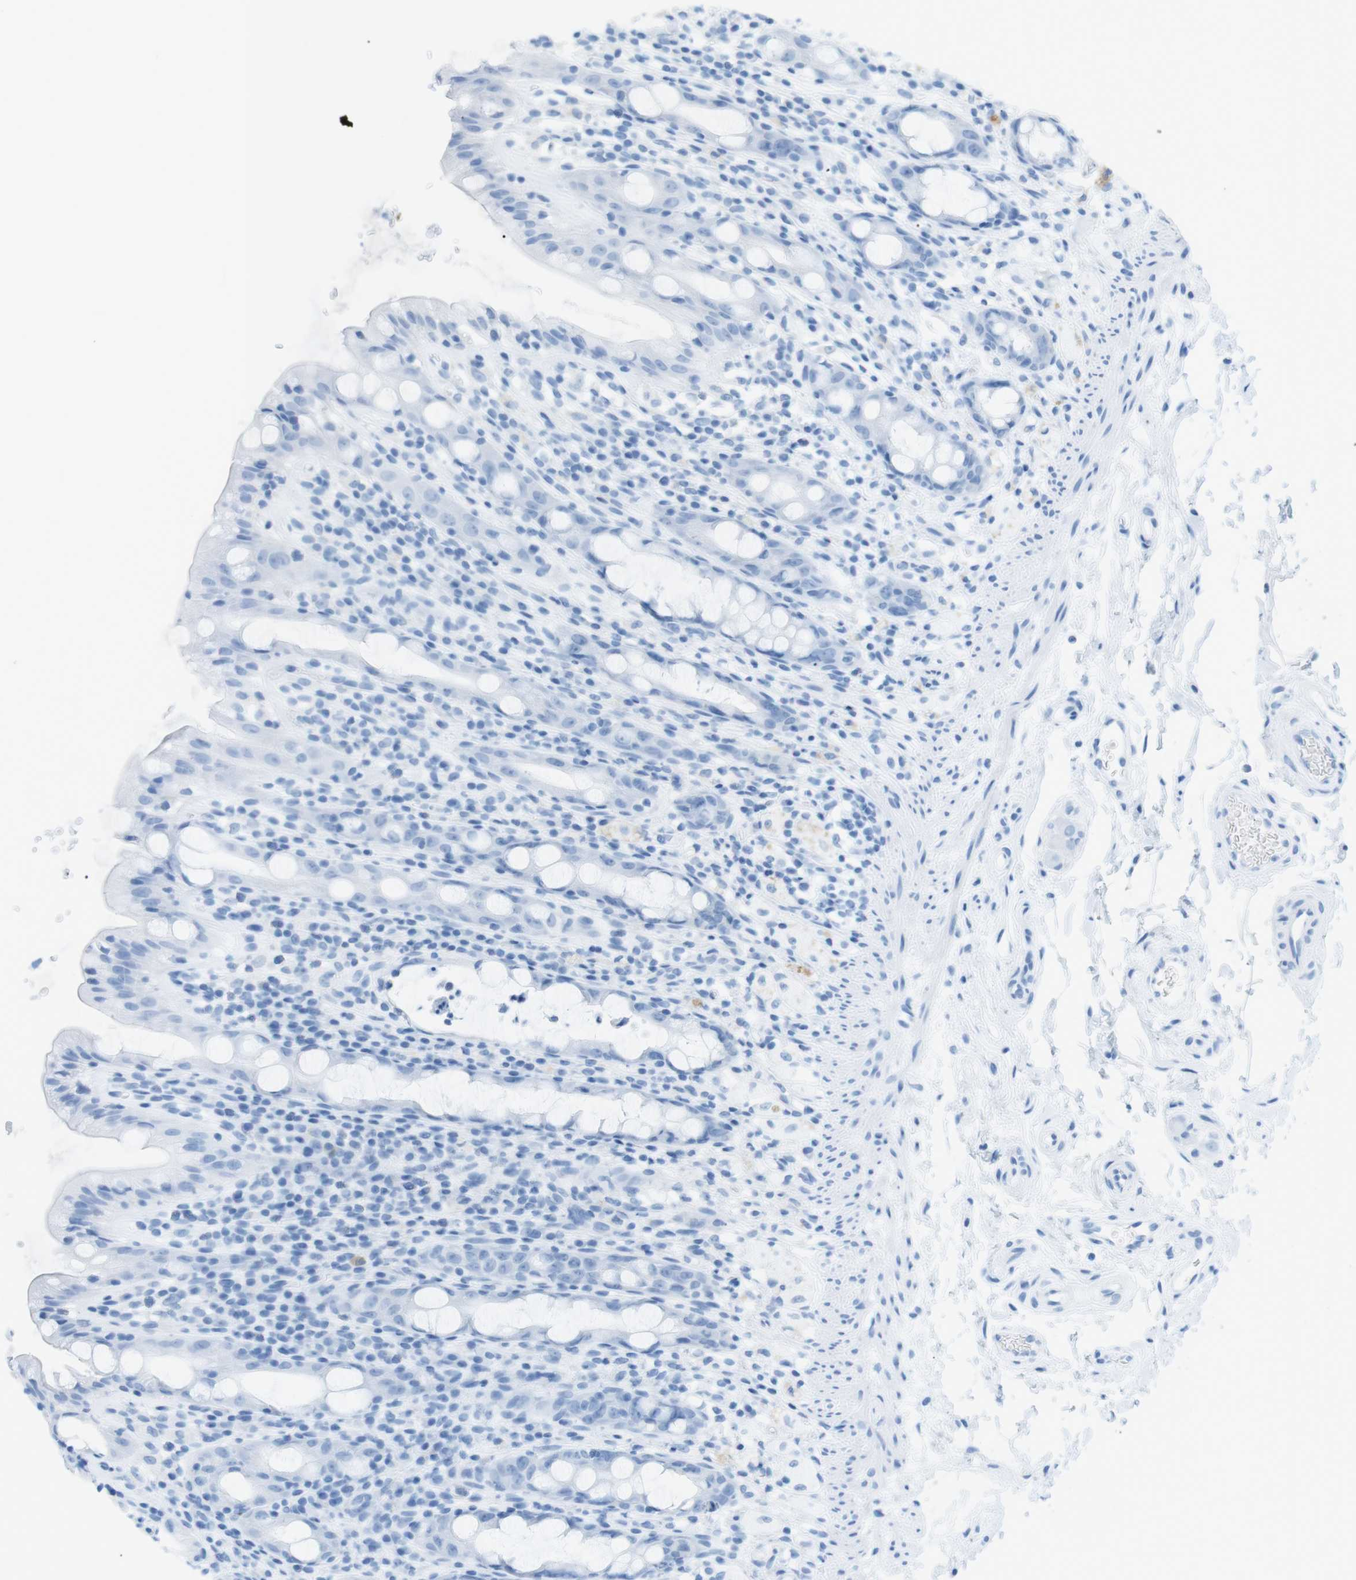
{"staining": {"intensity": "negative", "quantity": "none", "location": "none"}, "tissue": "rectum", "cell_type": "Glandular cells", "image_type": "normal", "snomed": [{"axis": "morphology", "description": "Normal tissue, NOS"}, {"axis": "topography", "description": "Rectum"}], "caption": "This image is of normal rectum stained with immunohistochemistry (IHC) to label a protein in brown with the nuclei are counter-stained blue. There is no staining in glandular cells. (Stains: DAB (3,3'-diaminobenzidine) immunohistochemistry with hematoxylin counter stain, Microscopy: brightfield microscopy at high magnification).", "gene": "SALL4", "patient": {"sex": "male", "age": 44}}